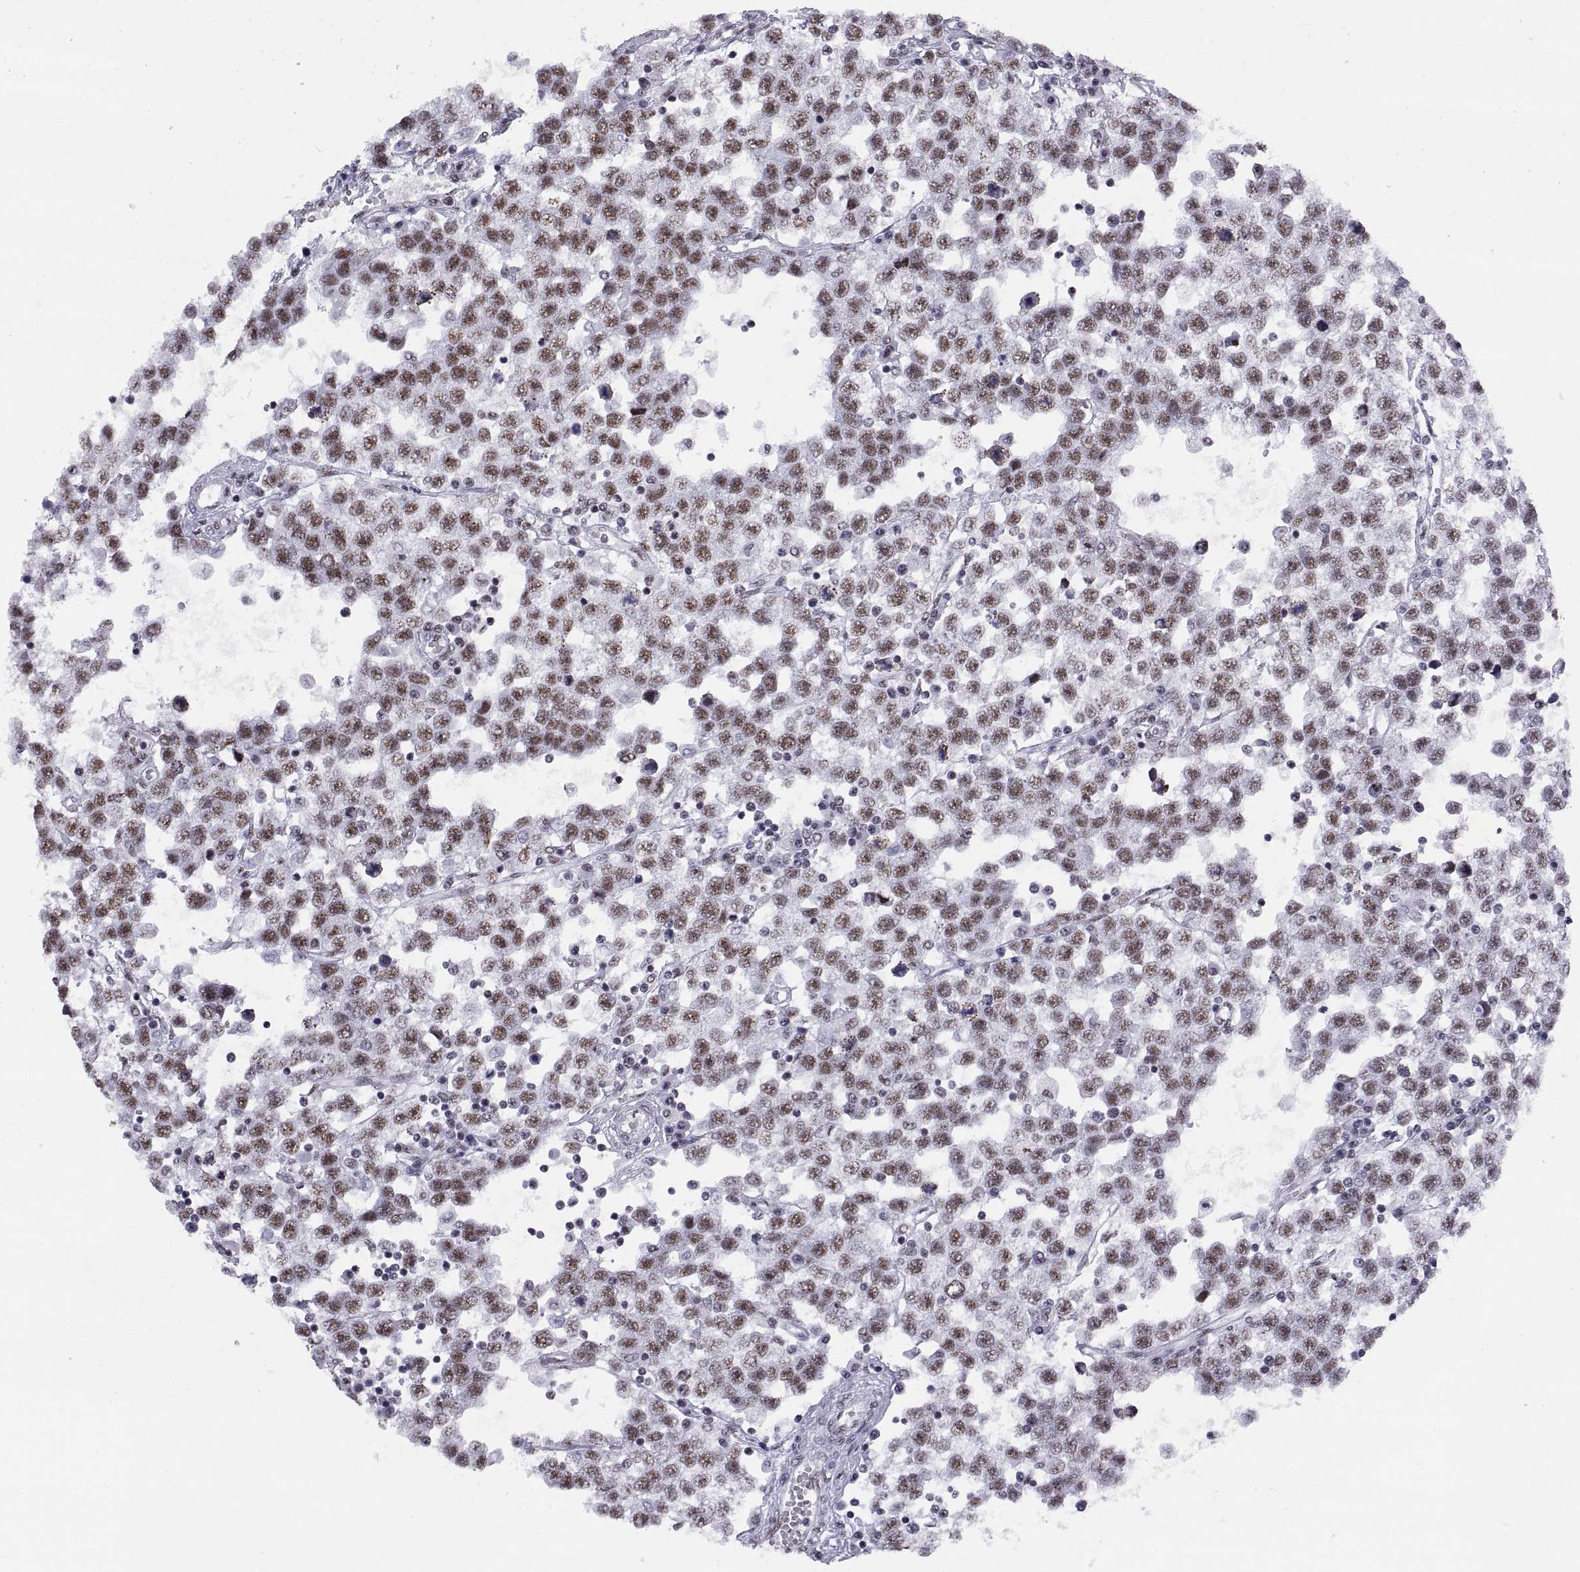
{"staining": {"intensity": "strong", "quantity": ">75%", "location": "nuclear"}, "tissue": "testis cancer", "cell_type": "Tumor cells", "image_type": "cancer", "snomed": [{"axis": "morphology", "description": "Seminoma, NOS"}, {"axis": "topography", "description": "Testis"}], "caption": "Immunohistochemical staining of testis cancer shows high levels of strong nuclear positivity in about >75% of tumor cells. The protein of interest is shown in brown color, while the nuclei are stained blue.", "gene": "NEUROD6", "patient": {"sex": "male", "age": 34}}